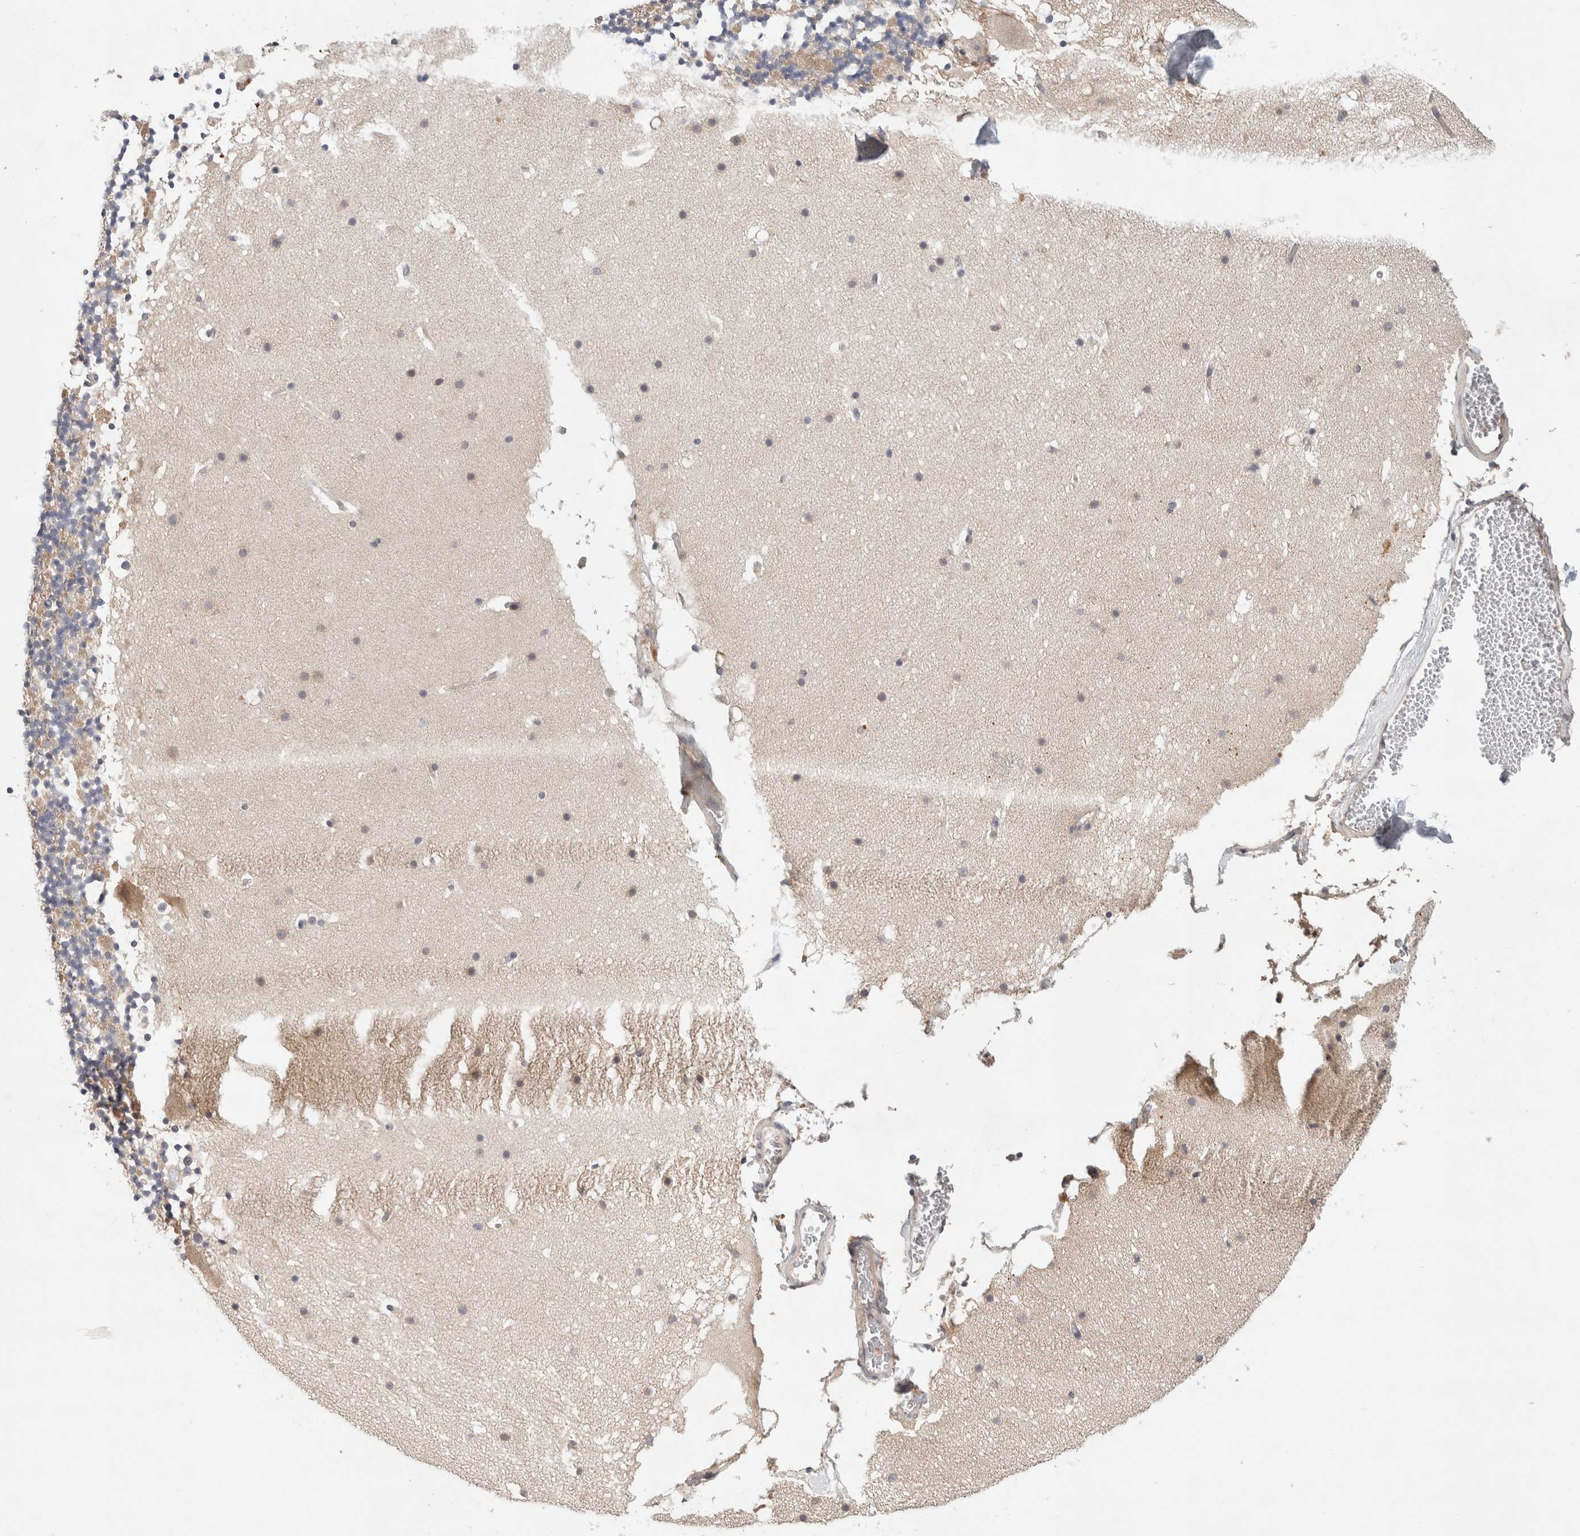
{"staining": {"intensity": "moderate", "quantity": "<25%", "location": "cytoplasmic/membranous"}, "tissue": "cerebellum", "cell_type": "Cells in granular layer", "image_type": "normal", "snomed": [{"axis": "morphology", "description": "Normal tissue, NOS"}, {"axis": "topography", "description": "Cerebellum"}], "caption": "Immunohistochemistry staining of benign cerebellum, which displays low levels of moderate cytoplasmic/membranous positivity in about <25% of cells in granular layer indicating moderate cytoplasmic/membranous protein positivity. The staining was performed using DAB (brown) for protein detection and nuclei were counterstained in hematoxylin (blue).", "gene": "SGK1", "patient": {"sex": "male", "age": 57}}